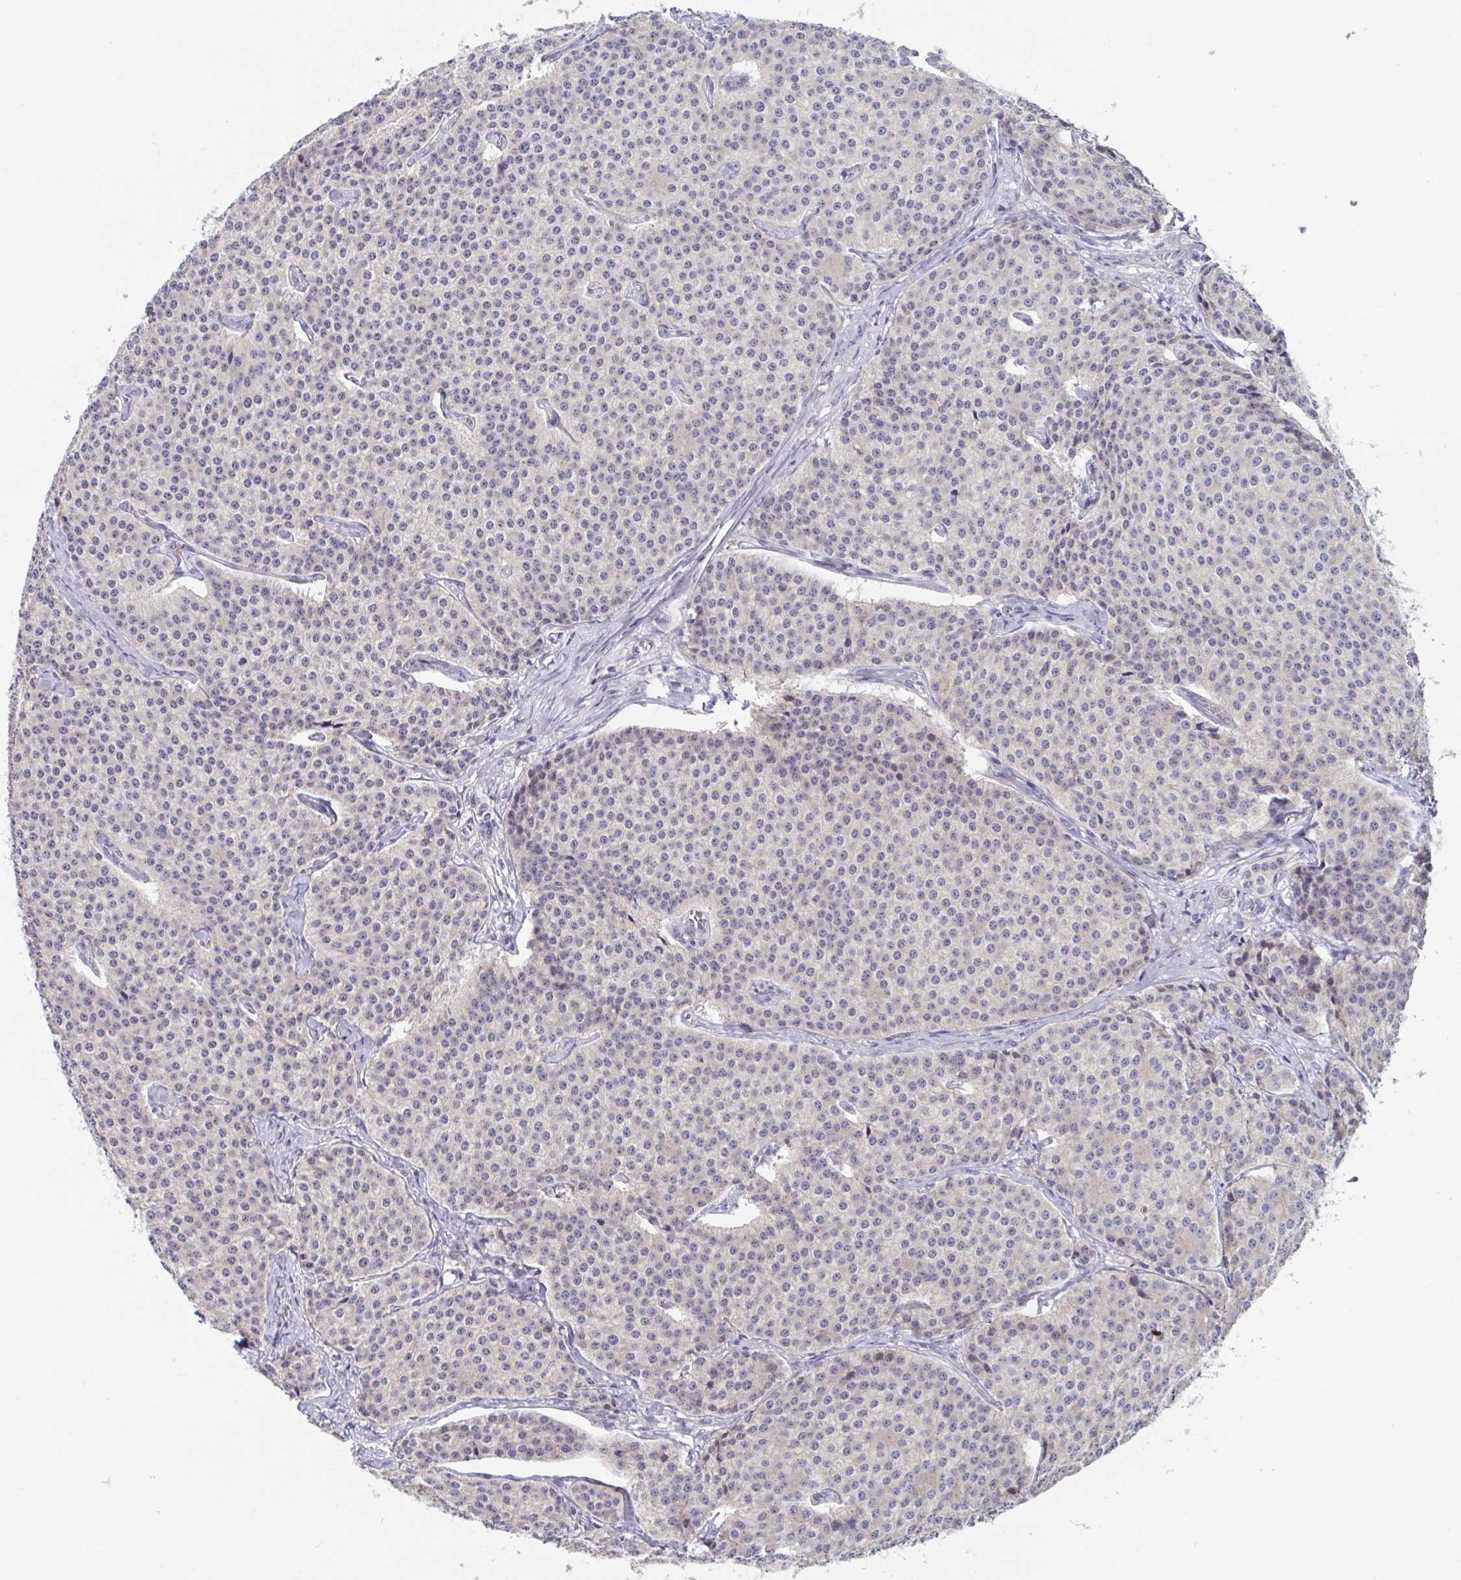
{"staining": {"intensity": "negative", "quantity": "none", "location": "none"}, "tissue": "carcinoid", "cell_type": "Tumor cells", "image_type": "cancer", "snomed": [{"axis": "morphology", "description": "Carcinoid, malignant, NOS"}, {"axis": "topography", "description": "Small intestine"}], "caption": "Protein analysis of carcinoid (malignant) exhibits no significant expression in tumor cells.", "gene": "UNKL", "patient": {"sex": "female", "age": 64}}